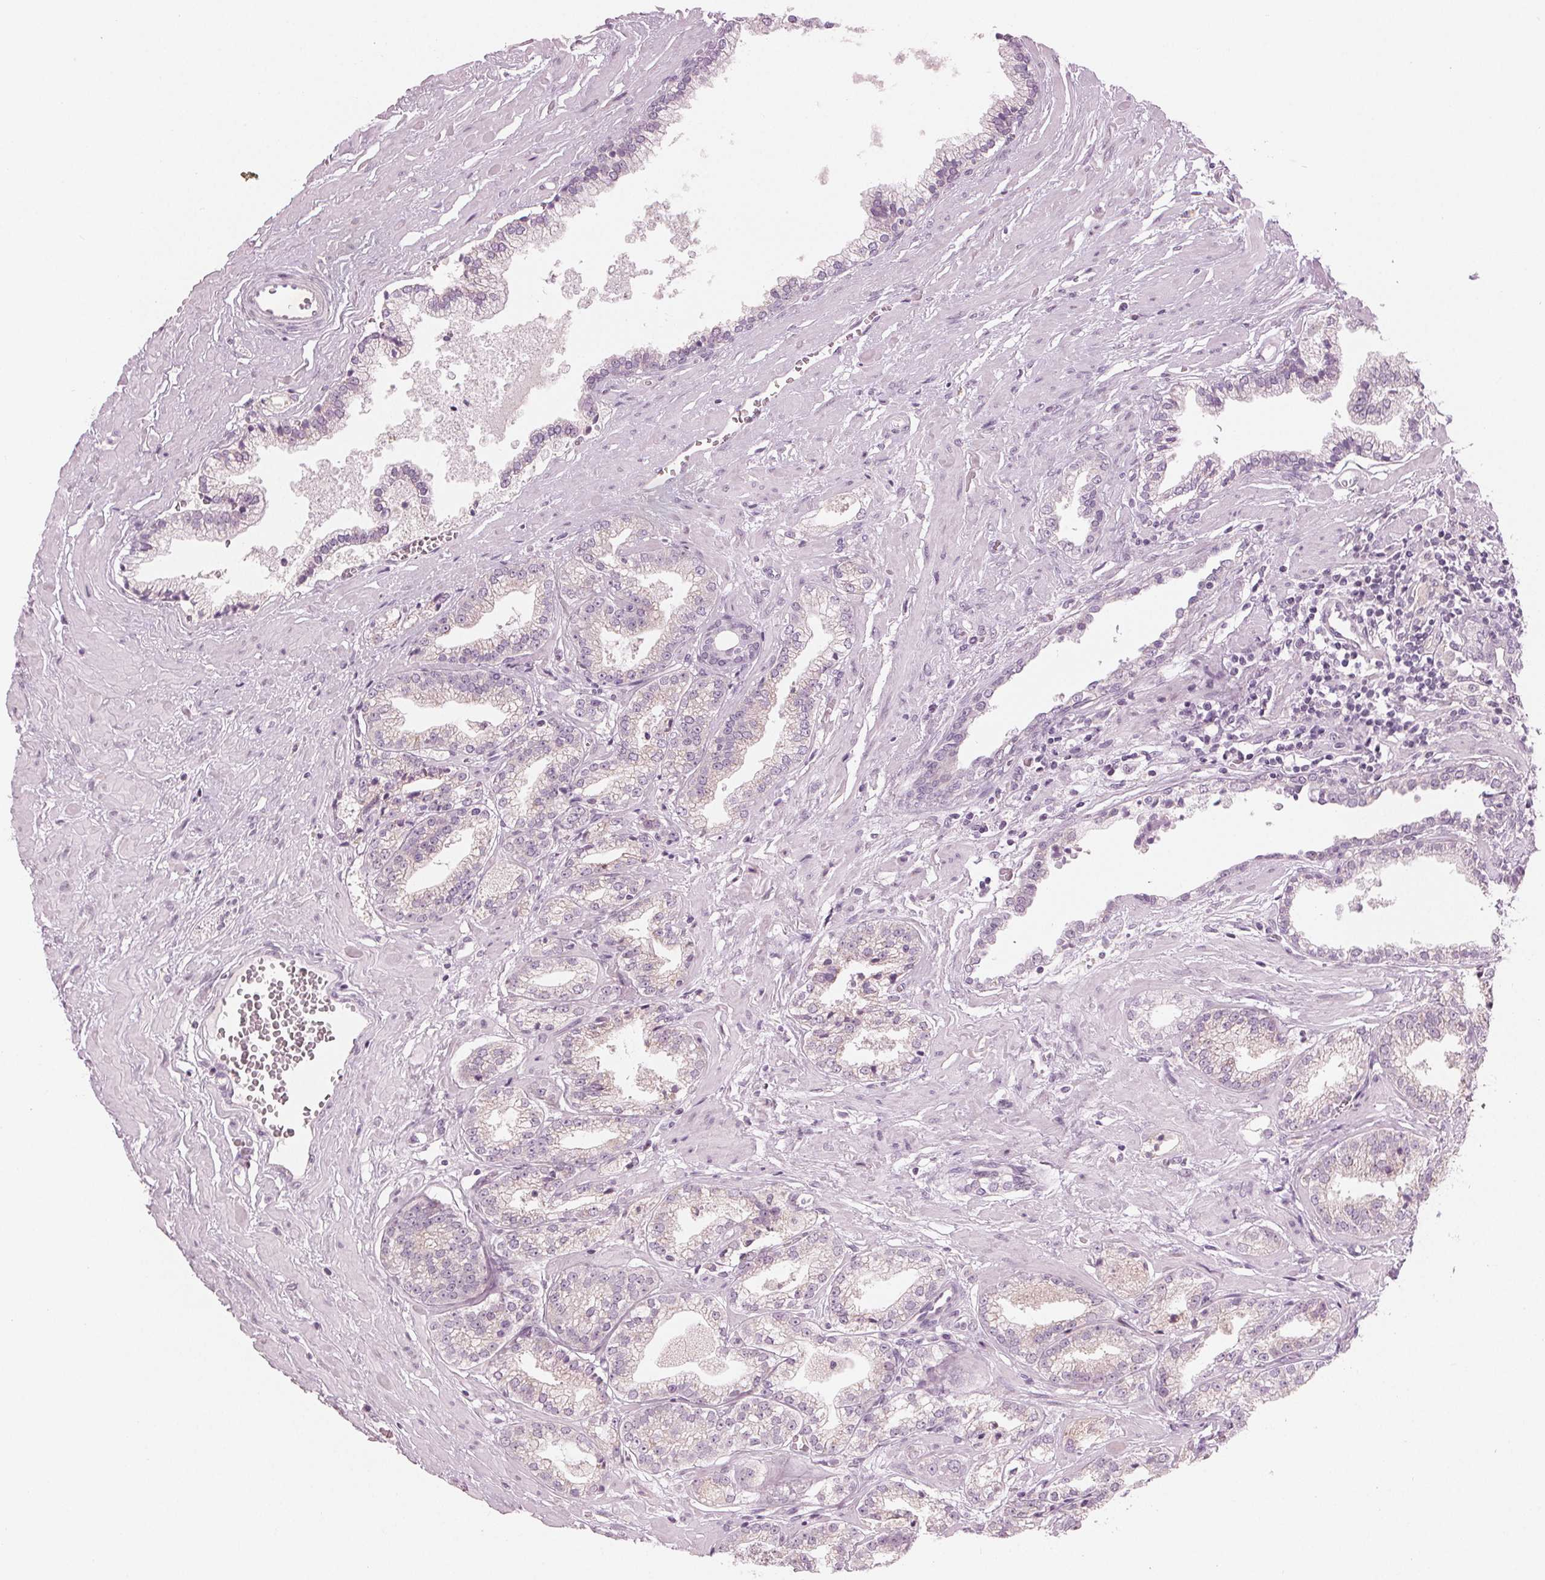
{"staining": {"intensity": "negative", "quantity": "none", "location": "none"}, "tissue": "prostate cancer", "cell_type": "Tumor cells", "image_type": "cancer", "snomed": [{"axis": "morphology", "description": "Adenocarcinoma, Low grade"}, {"axis": "topography", "description": "Prostate"}], "caption": "Photomicrograph shows no significant protein positivity in tumor cells of prostate low-grade adenocarcinoma. The staining was performed using DAB (3,3'-diaminobenzidine) to visualize the protein expression in brown, while the nuclei were stained in blue with hematoxylin (Magnification: 20x).", "gene": "PRAP1", "patient": {"sex": "male", "age": 60}}